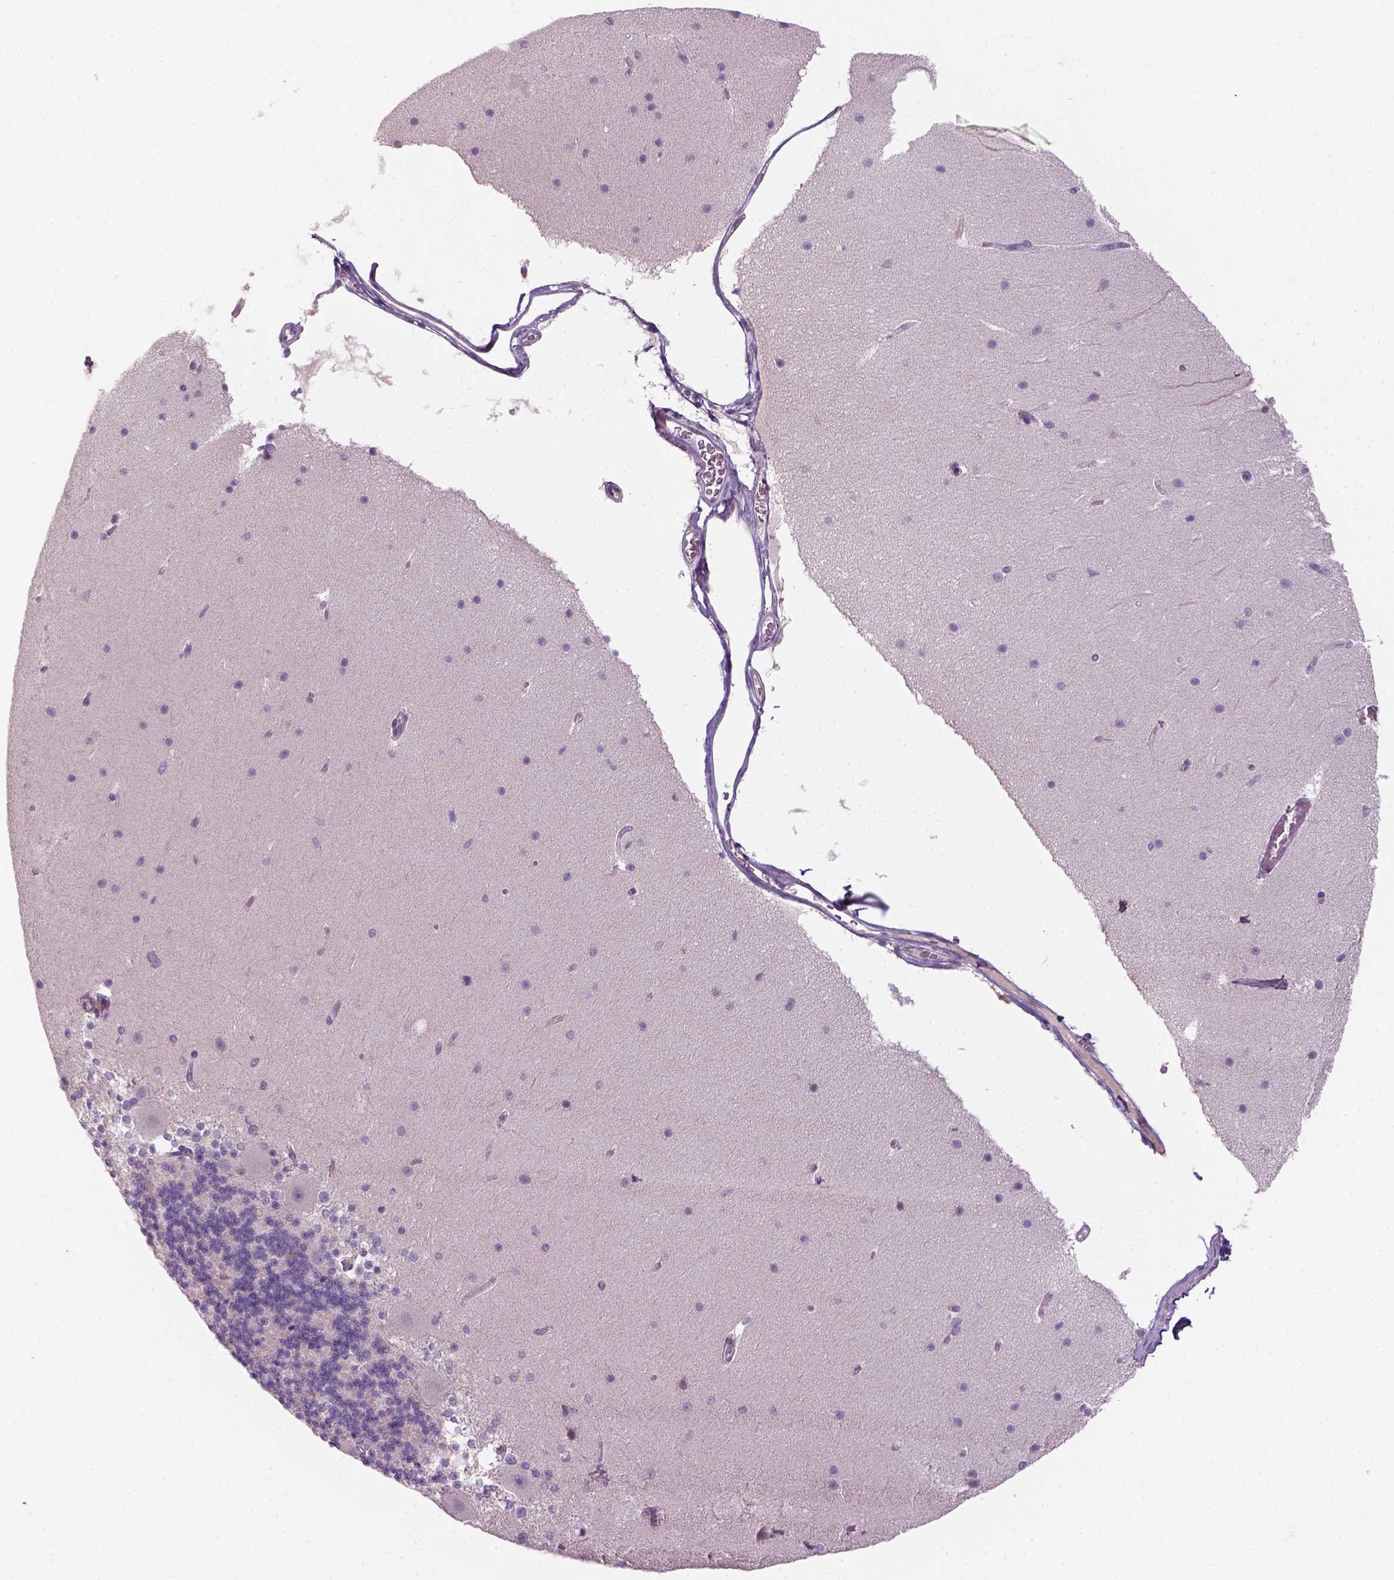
{"staining": {"intensity": "negative", "quantity": "none", "location": "none"}, "tissue": "cerebellum", "cell_type": "Cells in granular layer", "image_type": "normal", "snomed": [{"axis": "morphology", "description": "Normal tissue, NOS"}, {"axis": "topography", "description": "Cerebellum"}], "caption": "This is an IHC photomicrograph of normal cerebellum. There is no positivity in cells in granular layer.", "gene": "GFI1B", "patient": {"sex": "female", "age": 19}}